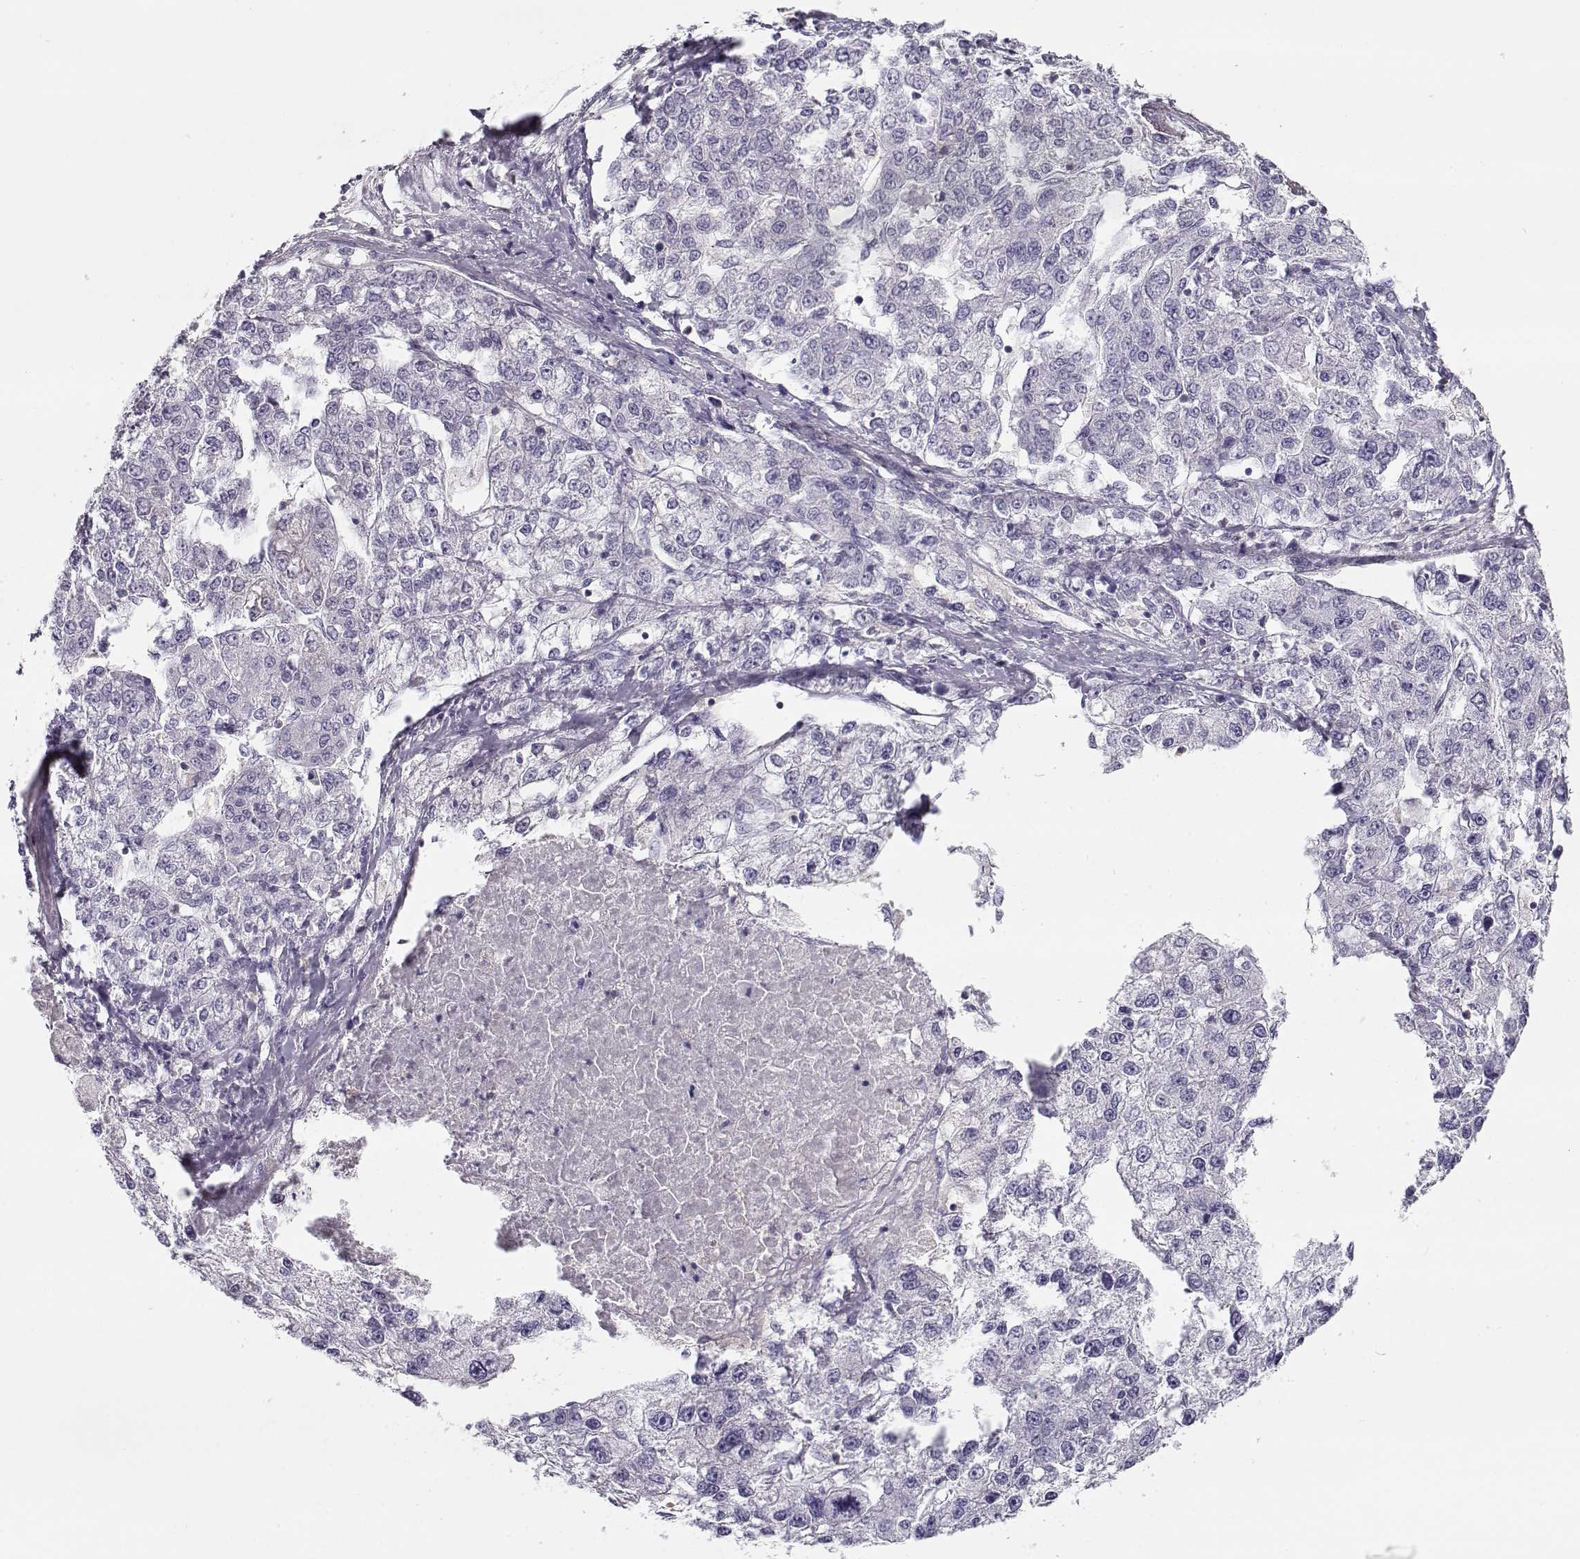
{"staining": {"intensity": "negative", "quantity": "none", "location": "none"}, "tissue": "liver cancer", "cell_type": "Tumor cells", "image_type": "cancer", "snomed": [{"axis": "morphology", "description": "Carcinoma, Hepatocellular, NOS"}, {"axis": "topography", "description": "Liver"}], "caption": "A high-resolution histopathology image shows immunohistochemistry staining of liver cancer, which shows no significant expression in tumor cells. The staining was performed using DAB (3,3'-diaminobenzidine) to visualize the protein expression in brown, while the nuclei were stained in blue with hematoxylin (Magnification: 20x).", "gene": "MYO1A", "patient": {"sex": "male", "age": 56}}